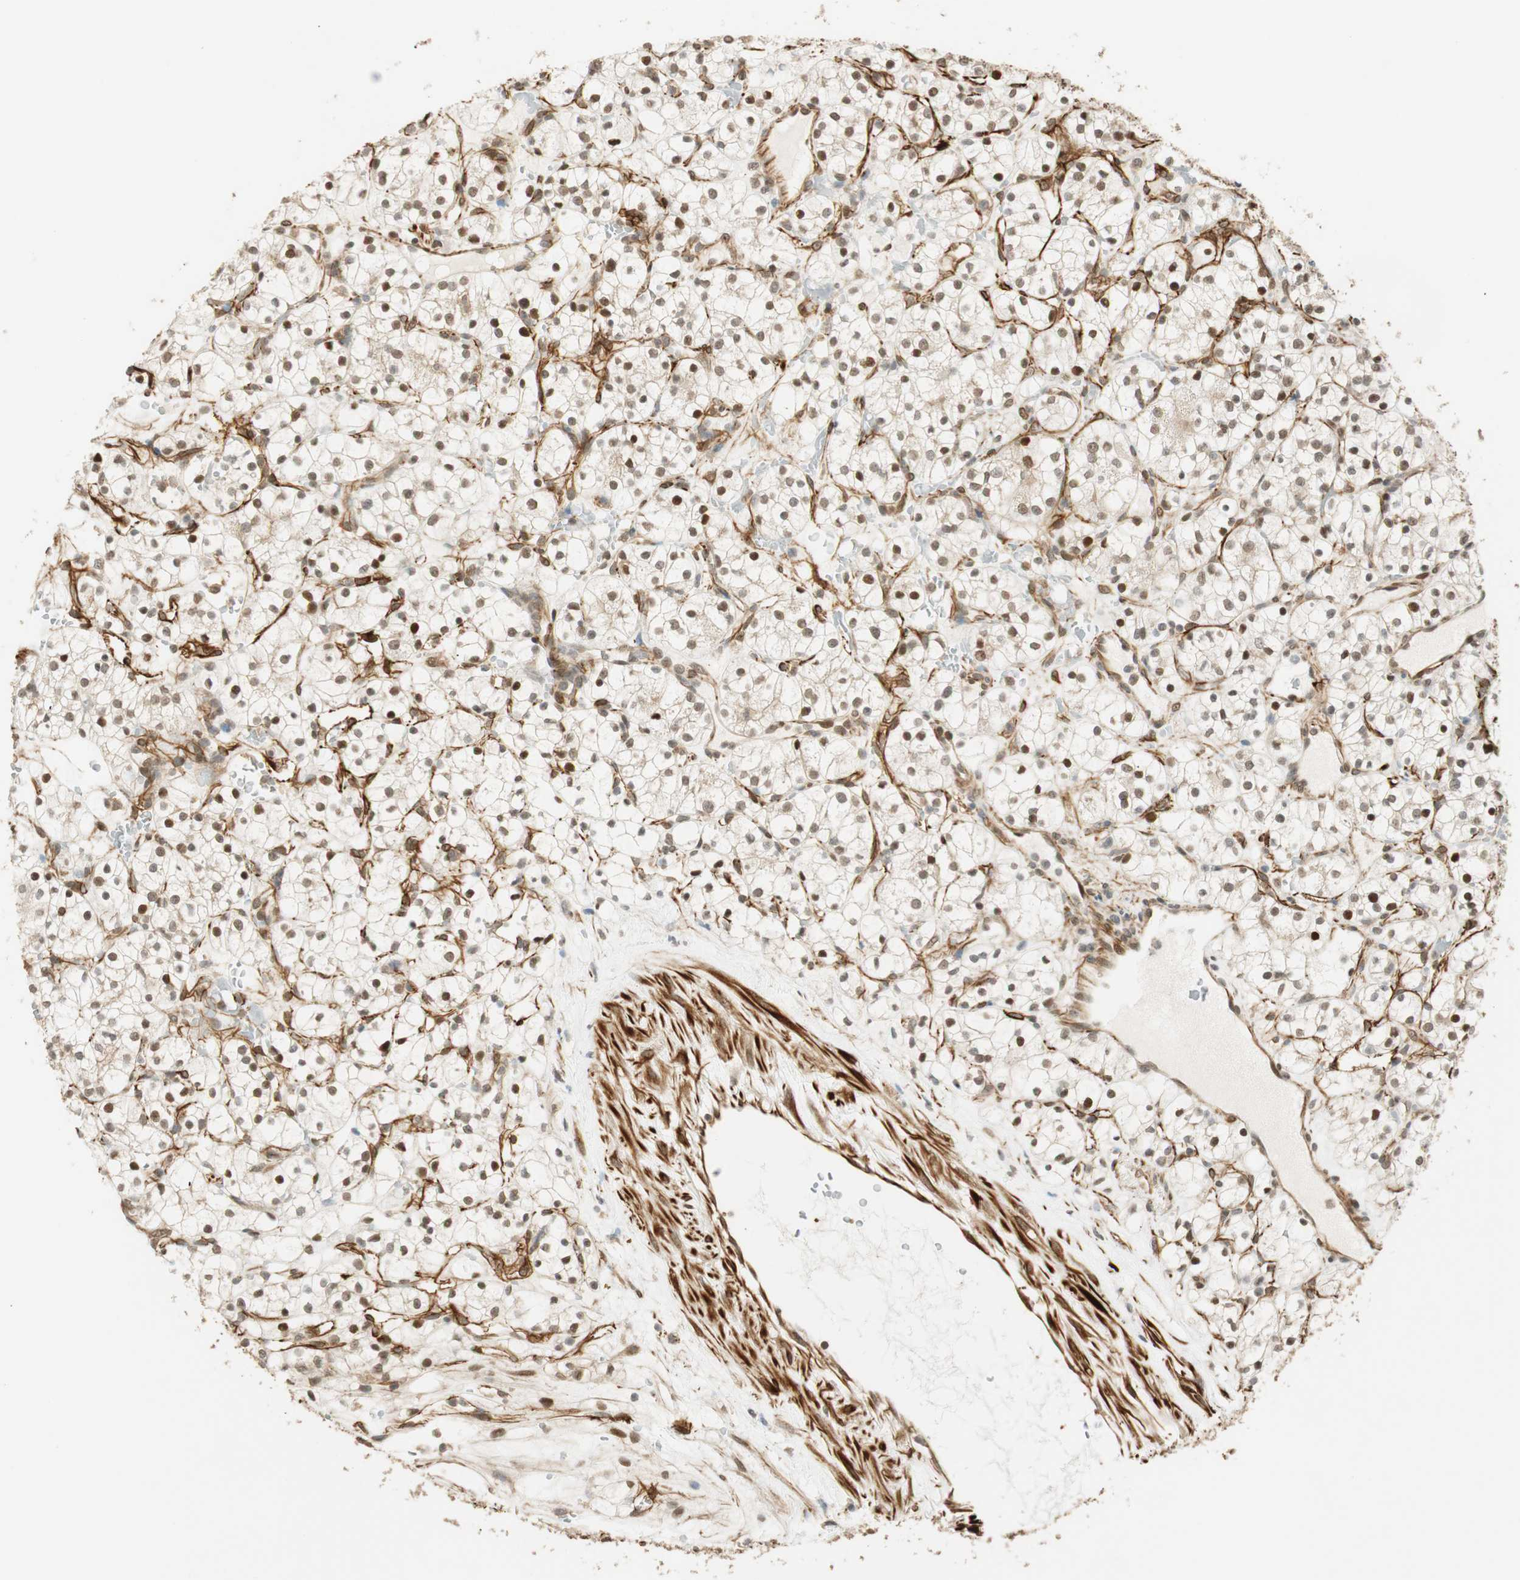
{"staining": {"intensity": "negative", "quantity": "none", "location": "none"}, "tissue": "renal cancer", "cell_type": "Tumor cells", "image_type": "cancer", "snomed": [{"axis": "morphology", "description": "Adenocarcinoma, NOS"}, {"axis": "topography", "description": "Kidney"}], "caption": "This is an immunohistochemistry micrograph of human renal adenocarcinoma. There is no expression in tumor cells.", "gene": "NES", "patient": {"sex": "female", "age": 60}}